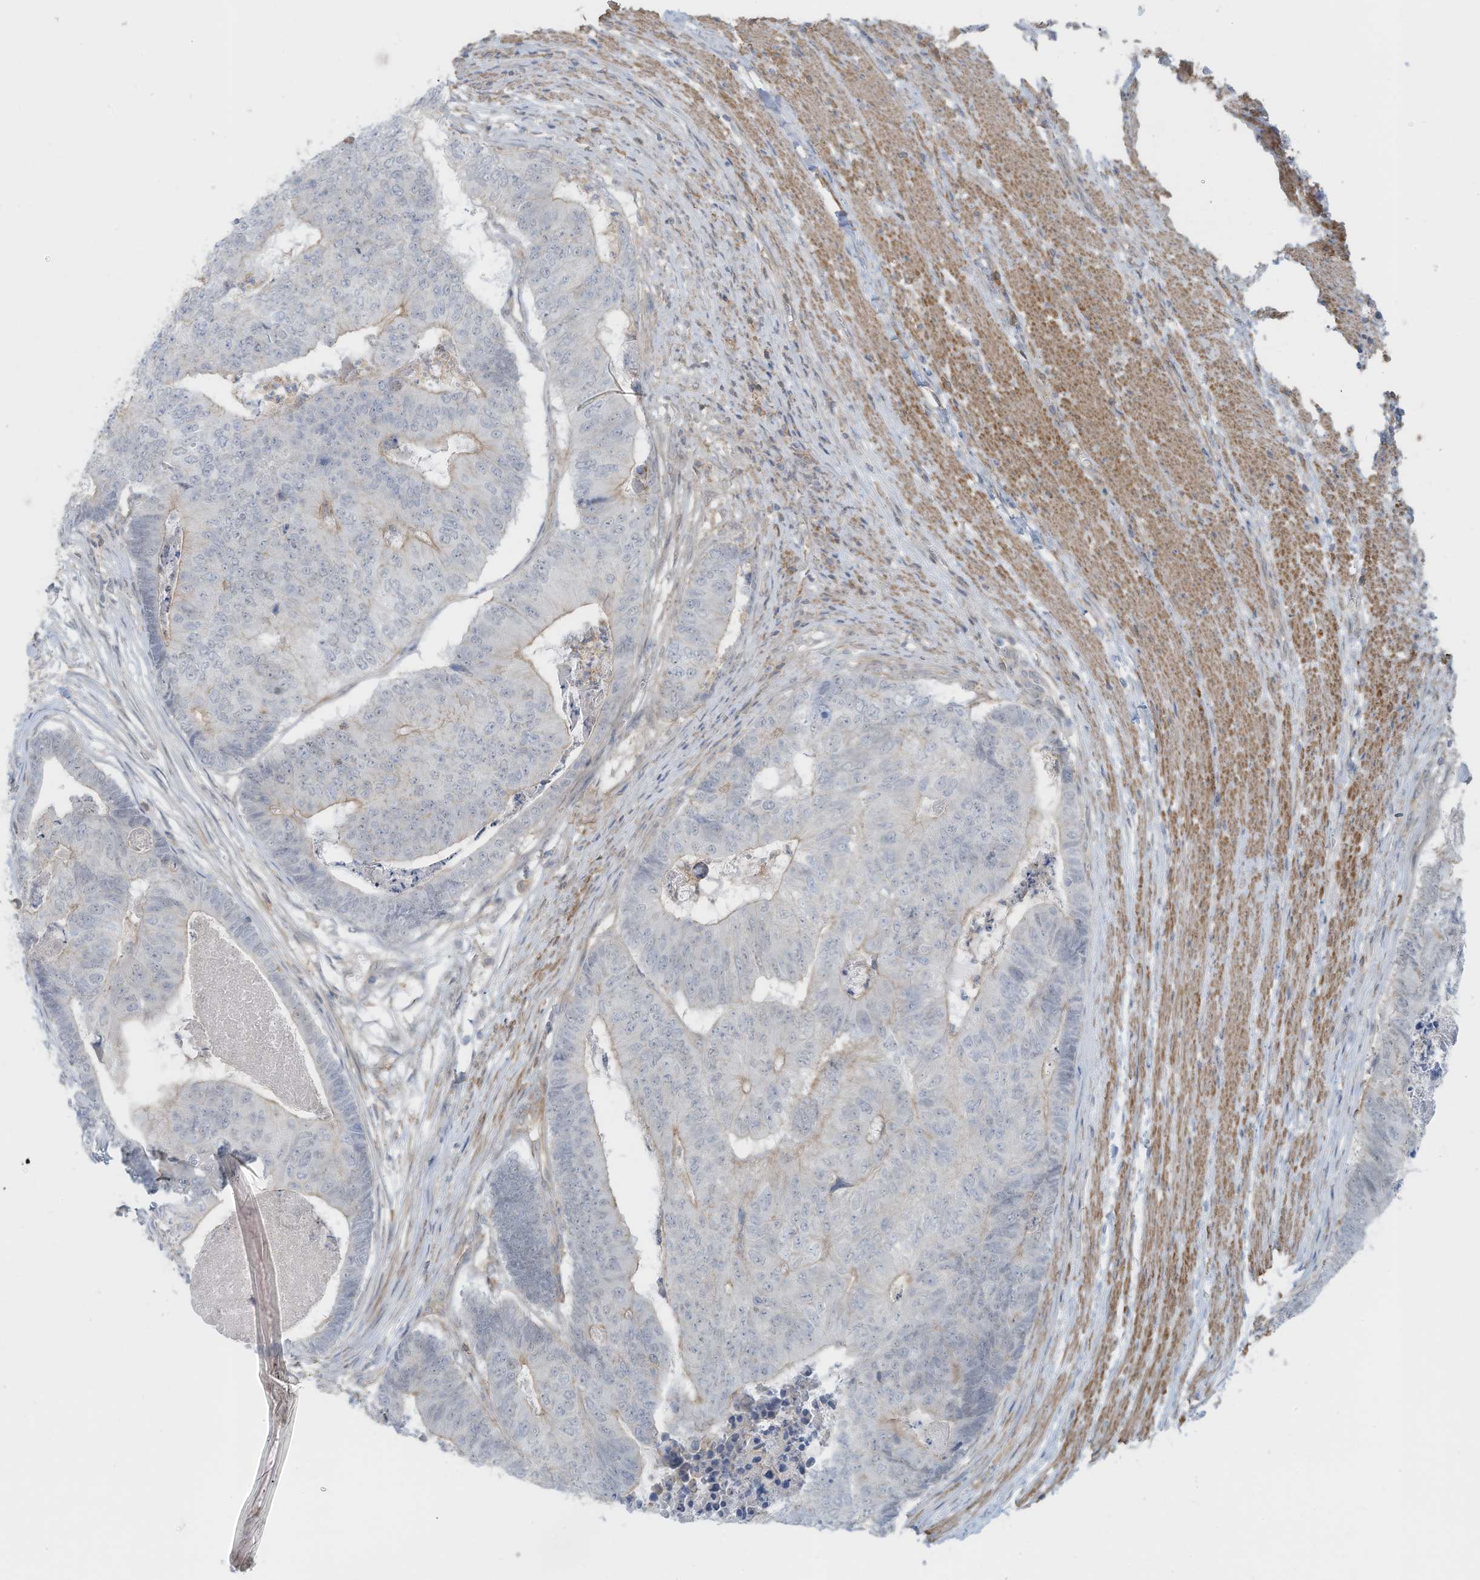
{"staining": {"intensity": "weak", "quantity": "25%-75%", "location": "cytoplasmic/membranous"}, "tissue": "colorectal cancer", "cell_type": "Tumor cells", "image_type": "cancer", "snomed": [{"axis": "morphology", "description": "Adenocarcinoma, NOS"}, {"axis": "topography", "description": "Colon"}], "caption": "A high-resolution image shows immunohistochemistry staining of colorectal cancer (adenocarcinoma), which shows weak cytoplasmic/membranous expression in about 25%-75% of tumor cells. (IHC, brightfield microscopy, high magnification).", "gene": "ZNF846", "patient": {"sex": "female", "age": 67}}